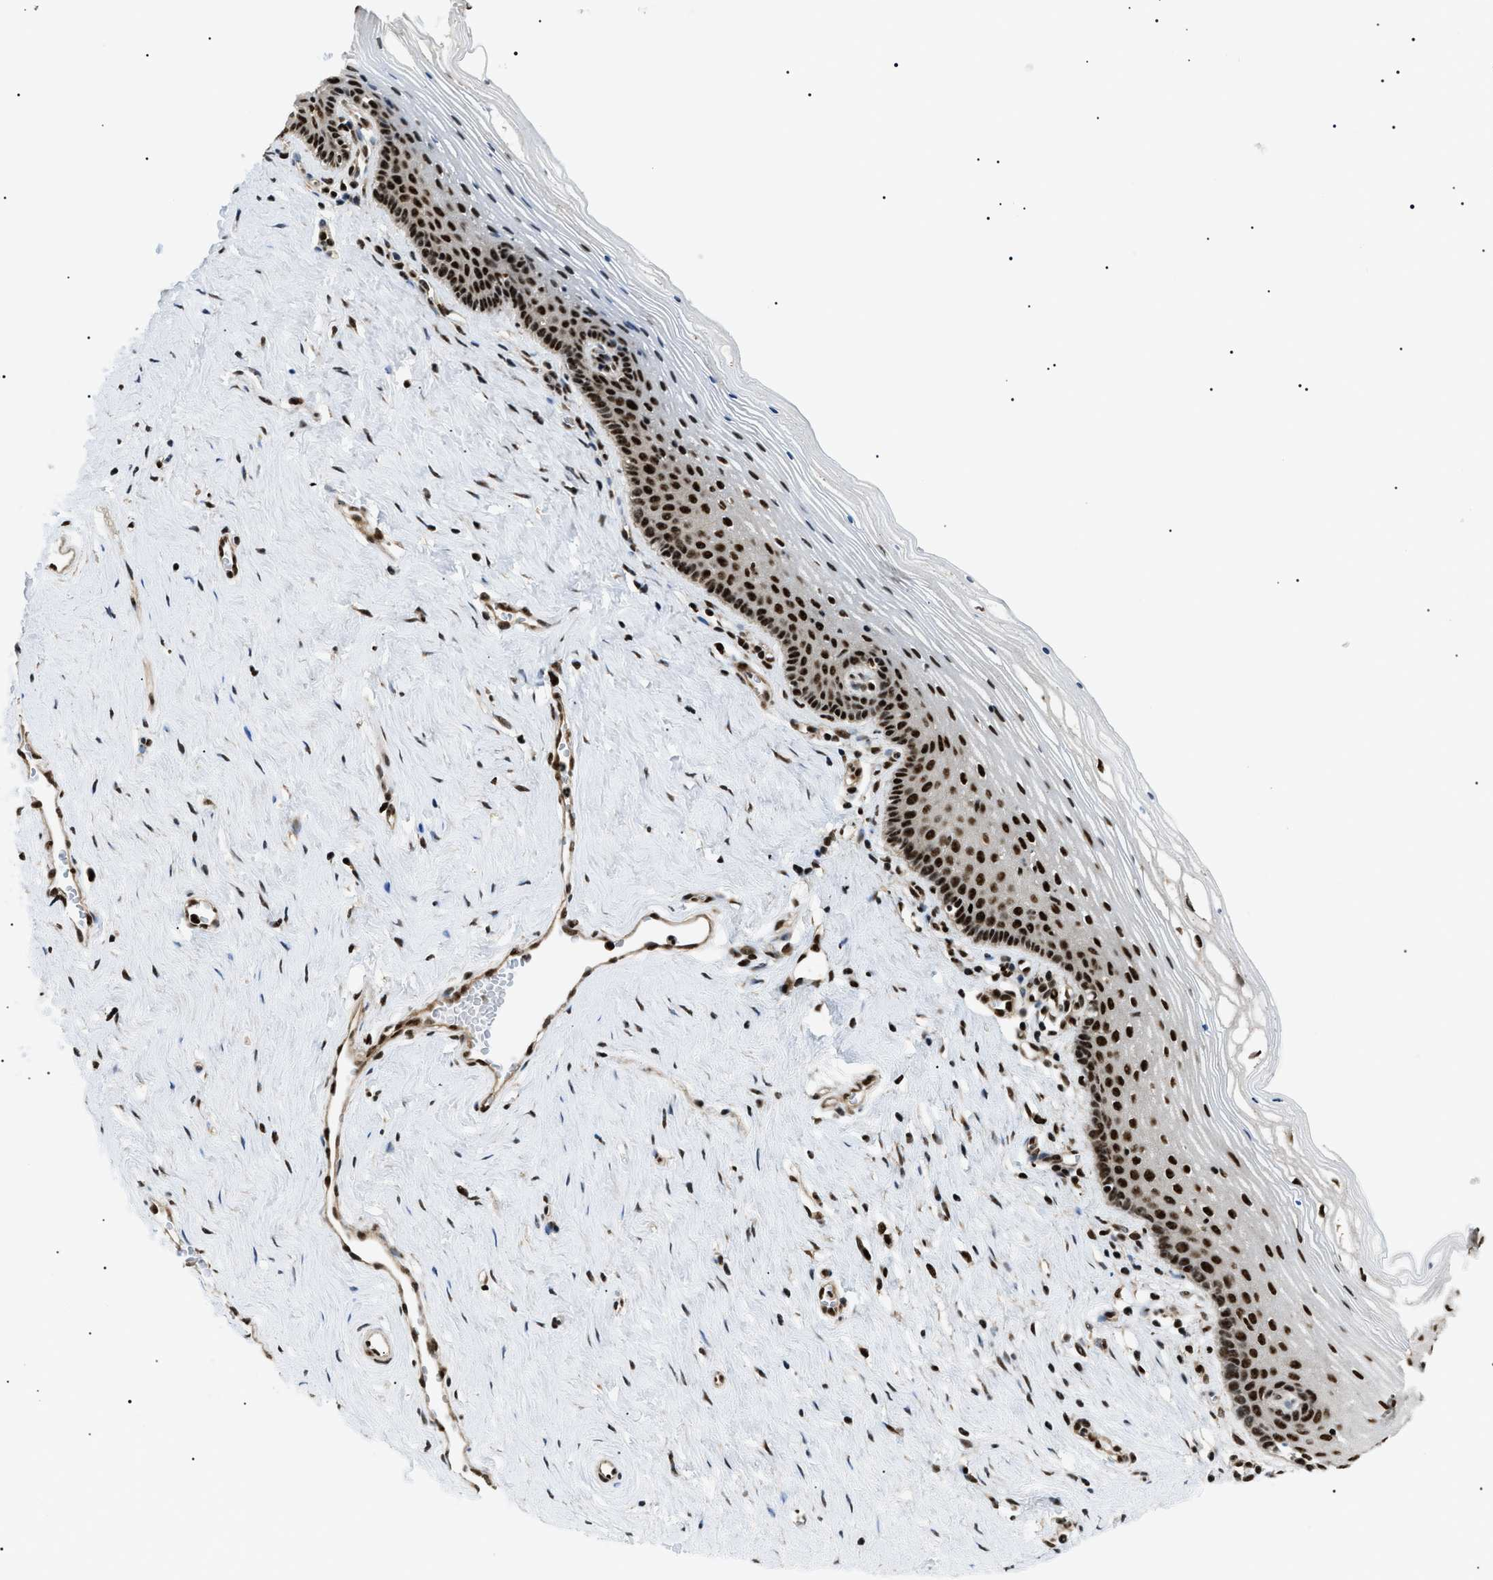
{"staining": {"intensity": "strong", "quantity": ">75%", "location": "nuclear"}, "tissue": "vagina", "cell_type": "Squamous epithelial cells", "image_type": "normal", "snomed": [{"axis": "morphology", "description": "Normal tissue, NOS"}, {"axis": "topography", "description": "Vagina"}], "caption": "IHC staining of unremarkable vagina, which shows high levels of strong nuclear staining in about >75% of squamous epithelial cells indicating strong nuclear protein expression. The staining was performed using DAB (brown) for protein detection and nuclei were counterstained in hematoxylin (blue).", "gene": "CWC25", "patient": {"sex": "female", "age": 32}}